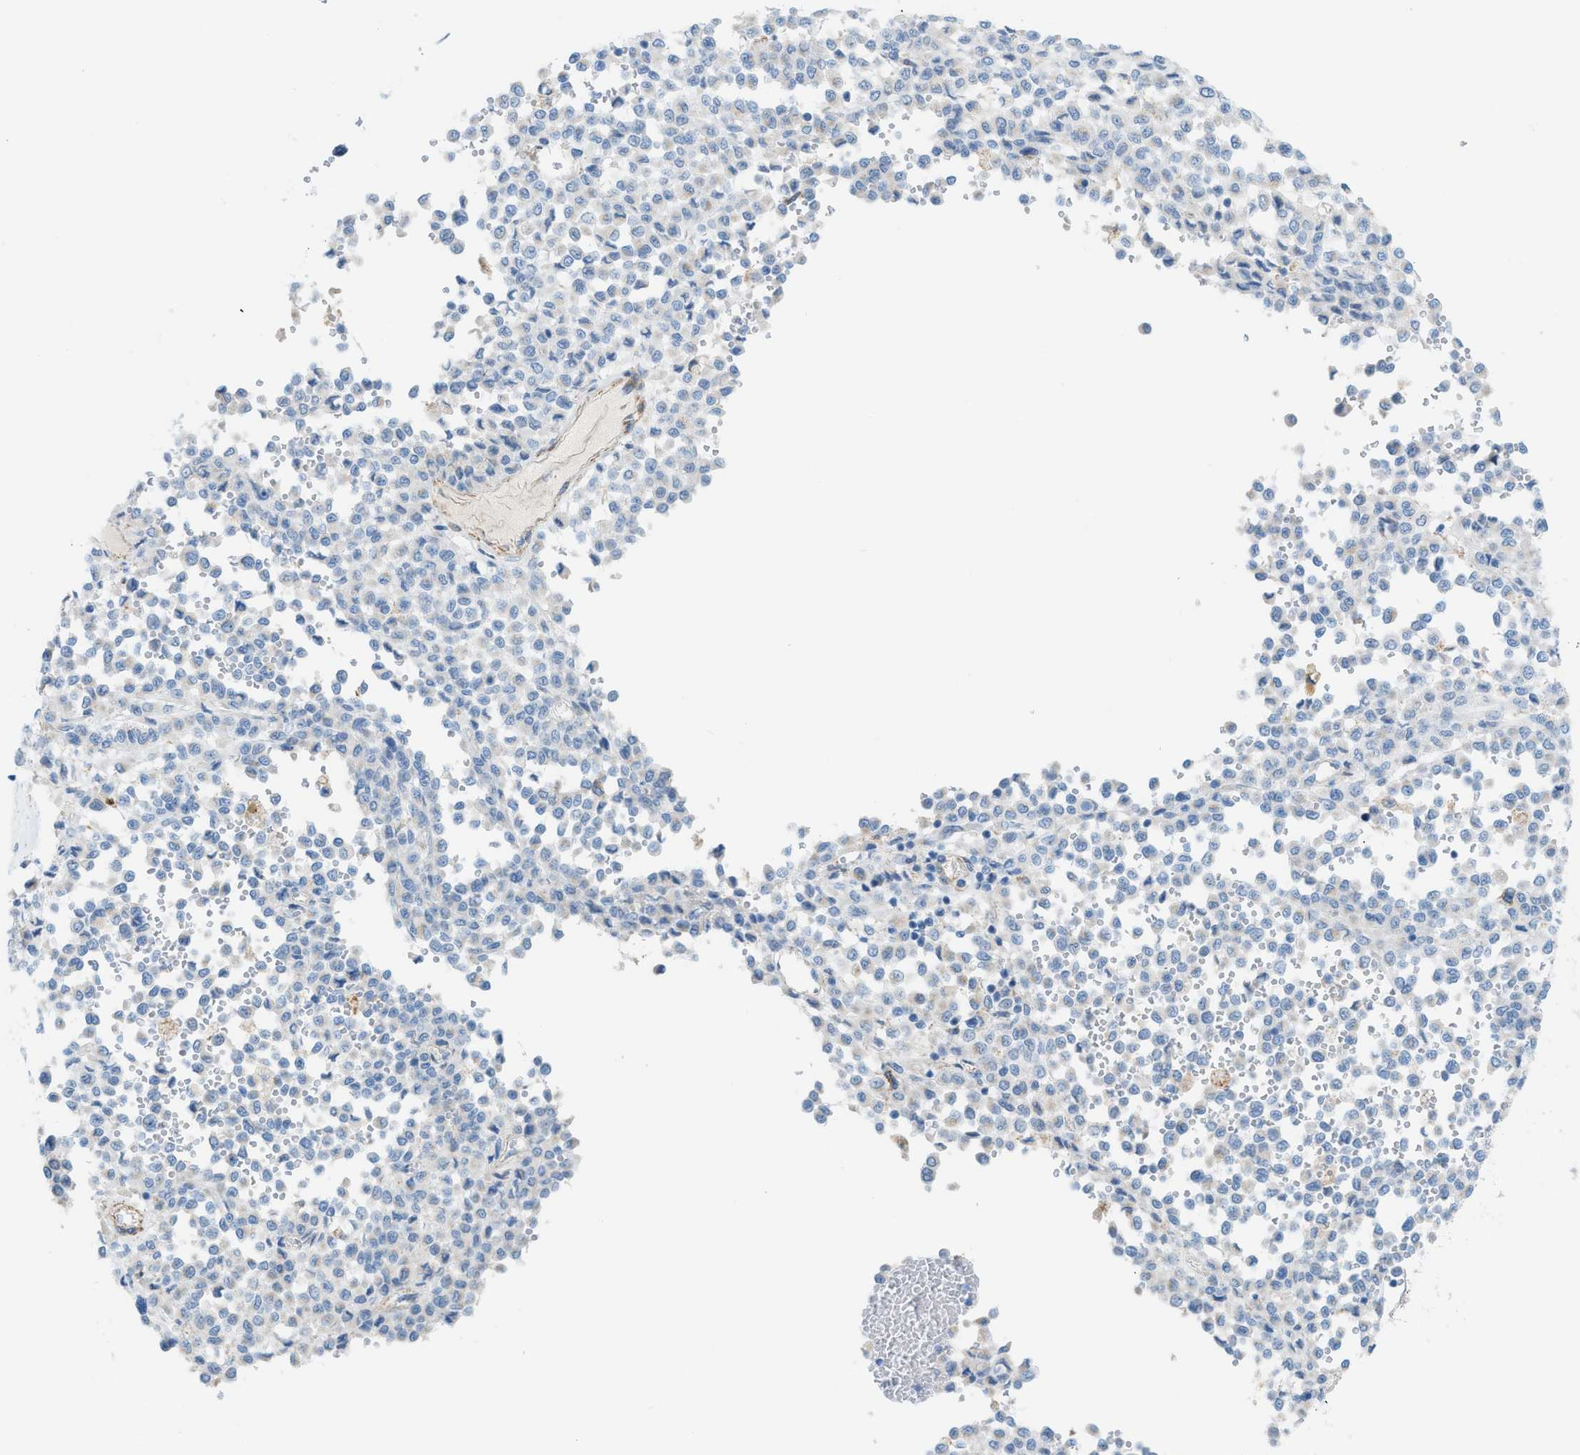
{"staining": {"intensity": "negative", "quantity": "none", "location": "none"}, "tissue": "melanoma", "cell_type": "Tumor cells", "image_type": "cancer", "snomed": [{"axis": "morphology", "description": "Malignant melanoma, Metastatic site"}, {"axis": "topography", "description": "Pancreas"}], "caption": "An image of human malignant melanoma (metastatic site) is negative for staining in tumor cells.", "gene": "MYH11", "patient": {"sex": "female", "age": 30}}